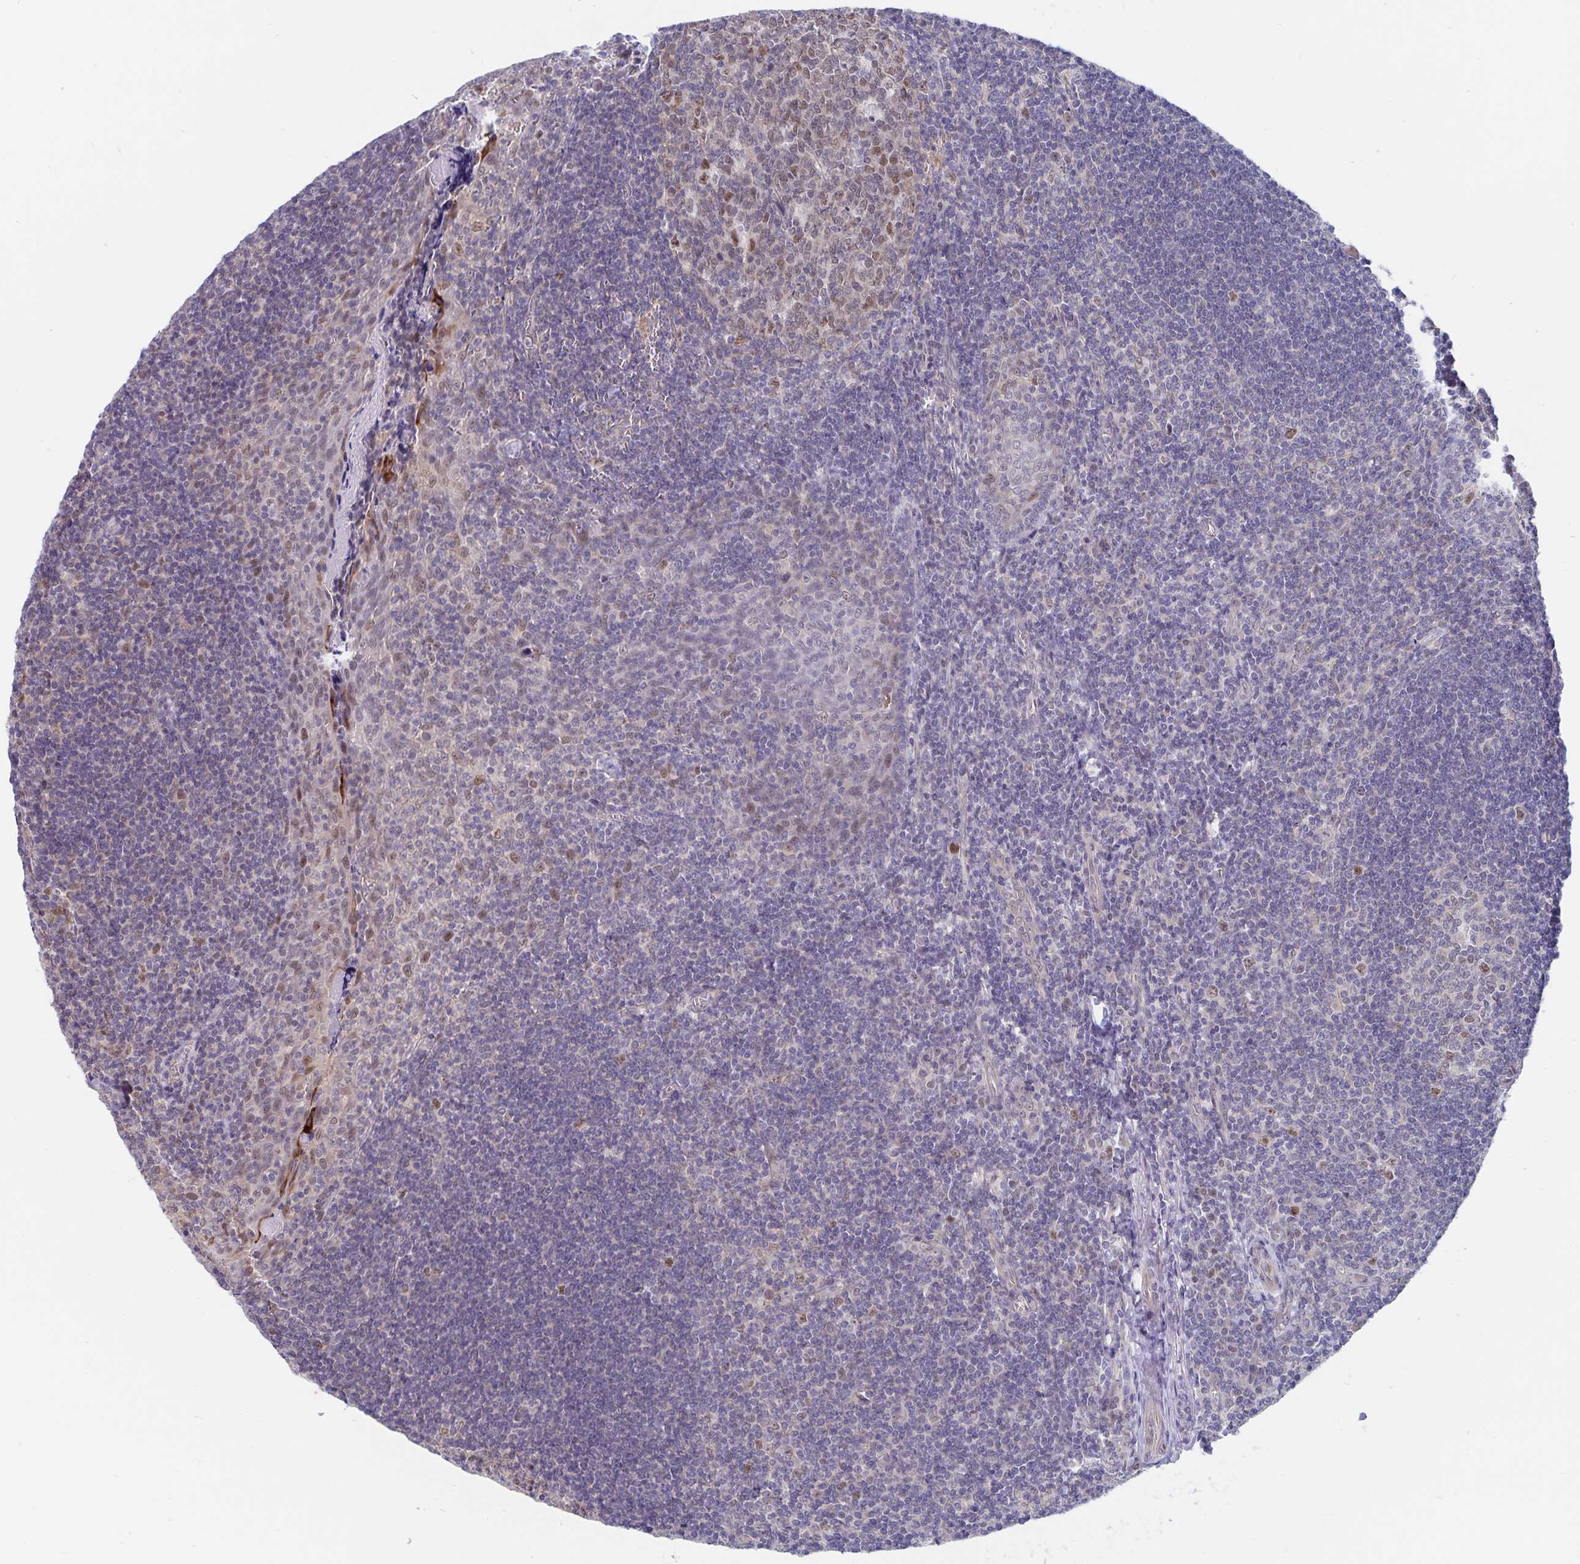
{"staining": {"intensity": "moderate", "quantity": "<25%", "location": "nuclear"}, "tissue": "tonsil", "cell_type": "Germinal center cells", "image_type": "normal", "snomed": [{"axis": "morphology", "description": "Normal tissue, NOS"}, {"axis": "morphology", "description": "Inflammation, NOS"}, {"axis": "topography", "description": "Tonsil"}], "caption": "Tonsil stained with a brown dye exhibits moderate nuclear positive staining in approximately <25% of germinal center cells.", "gene": "BAG6", "patient": {"sex": "female", "age": 31}}